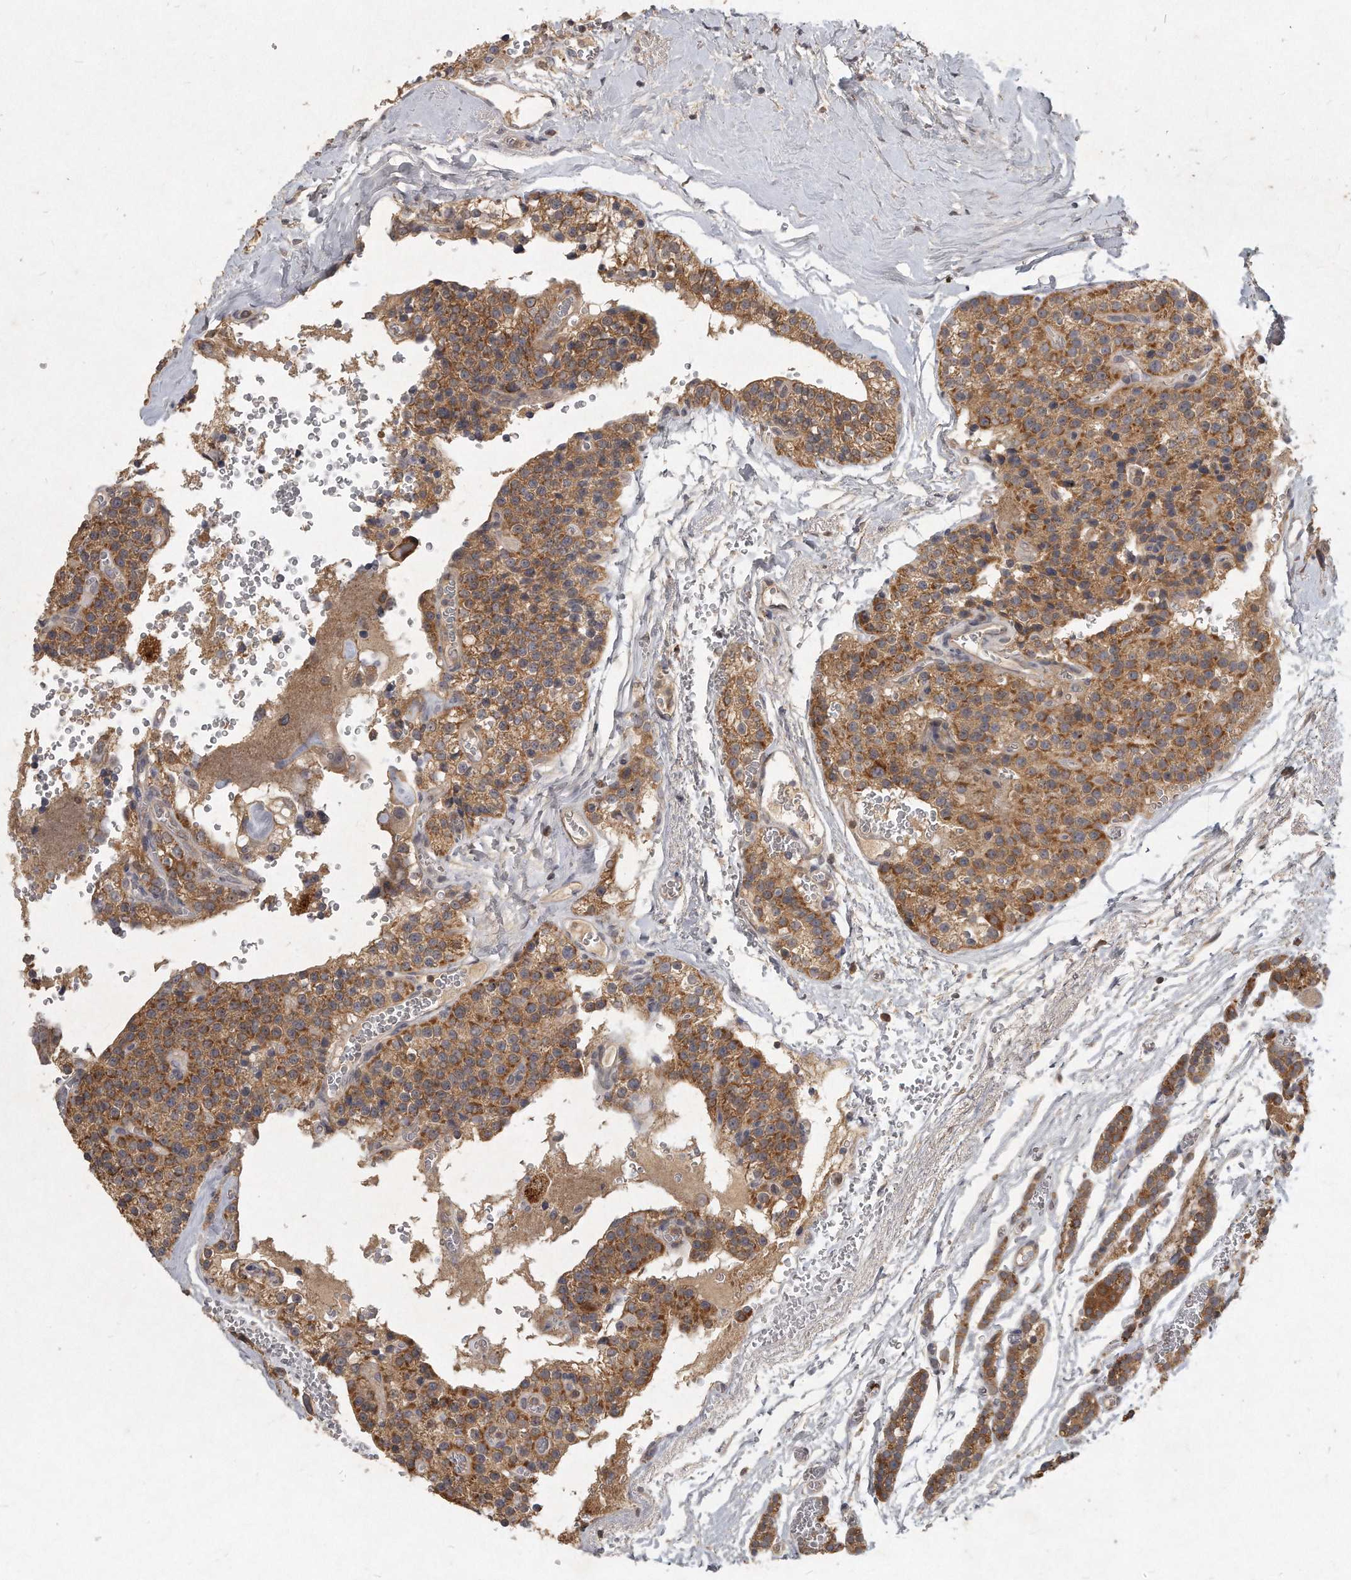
{"staining": {"intensity": "moderate", "quantity": ">75%", "location": "cytoplasmic/membranous"}, "tissue": "parathyroid gland", "cell_type": "Glandular cells", "image_type": "normal", "snomed": [{"axis": "morphology", "description": "Normal tissue, NOS"}, {"axis": "topography", "description": "Parathyroid gland"}], "caption": "Moderate cytoplasmic/membranous staining for a protein is seen in approximately >75% of glandular cells of normal parathyroid gland using immunohistochemistry (IHC).", "gene": "LGALS8", "patient": {"sex": "female", "age": 64}}